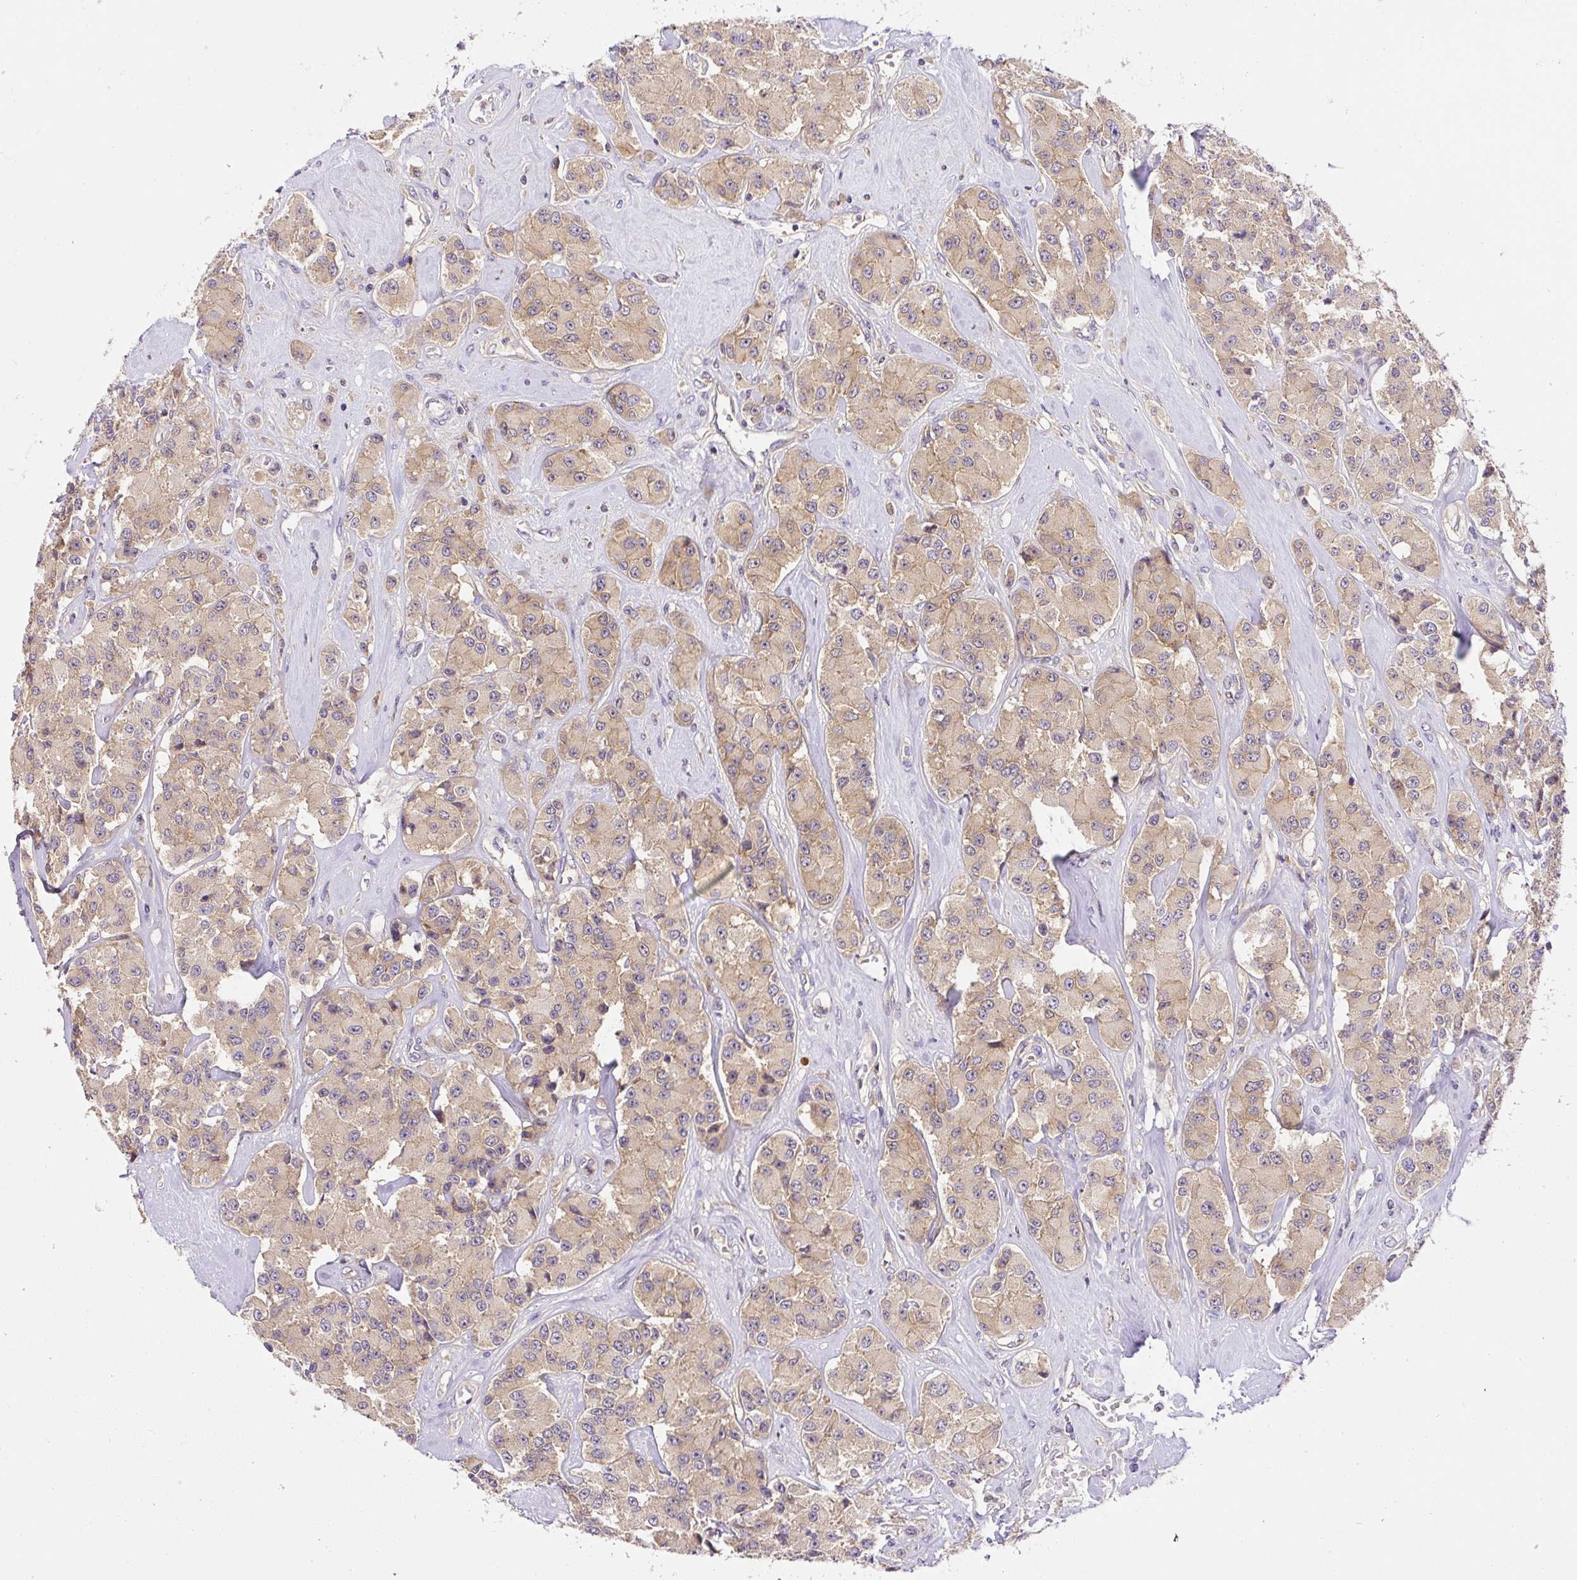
{"staining": {"intensity": "weak", "quantity": ">75%", "location": "cytoplasmic/membranous"}, "tissue": "carcinoid", "cell_type": "Tumor cells", "image_type": "cancer", "snomed": [{"axis": "morphology", "description": "Carcinoid, malignant, NOS"}, {"axis": "topography", "description": "Pancreas"}], "caption": "DAB immunohistochemical staining of carcinoid (malignant) reveals weak cytoplasmic/membranous protein staining in approximately >75% of tumor cells. The staining was performed using DAB to visualize the protein expression in brown, while the nuclei were stained in blue with hematoxylin (Magnification: 20x).", "gene": "CCDC28A", "patient": {"sex": "male", "age": 41}}